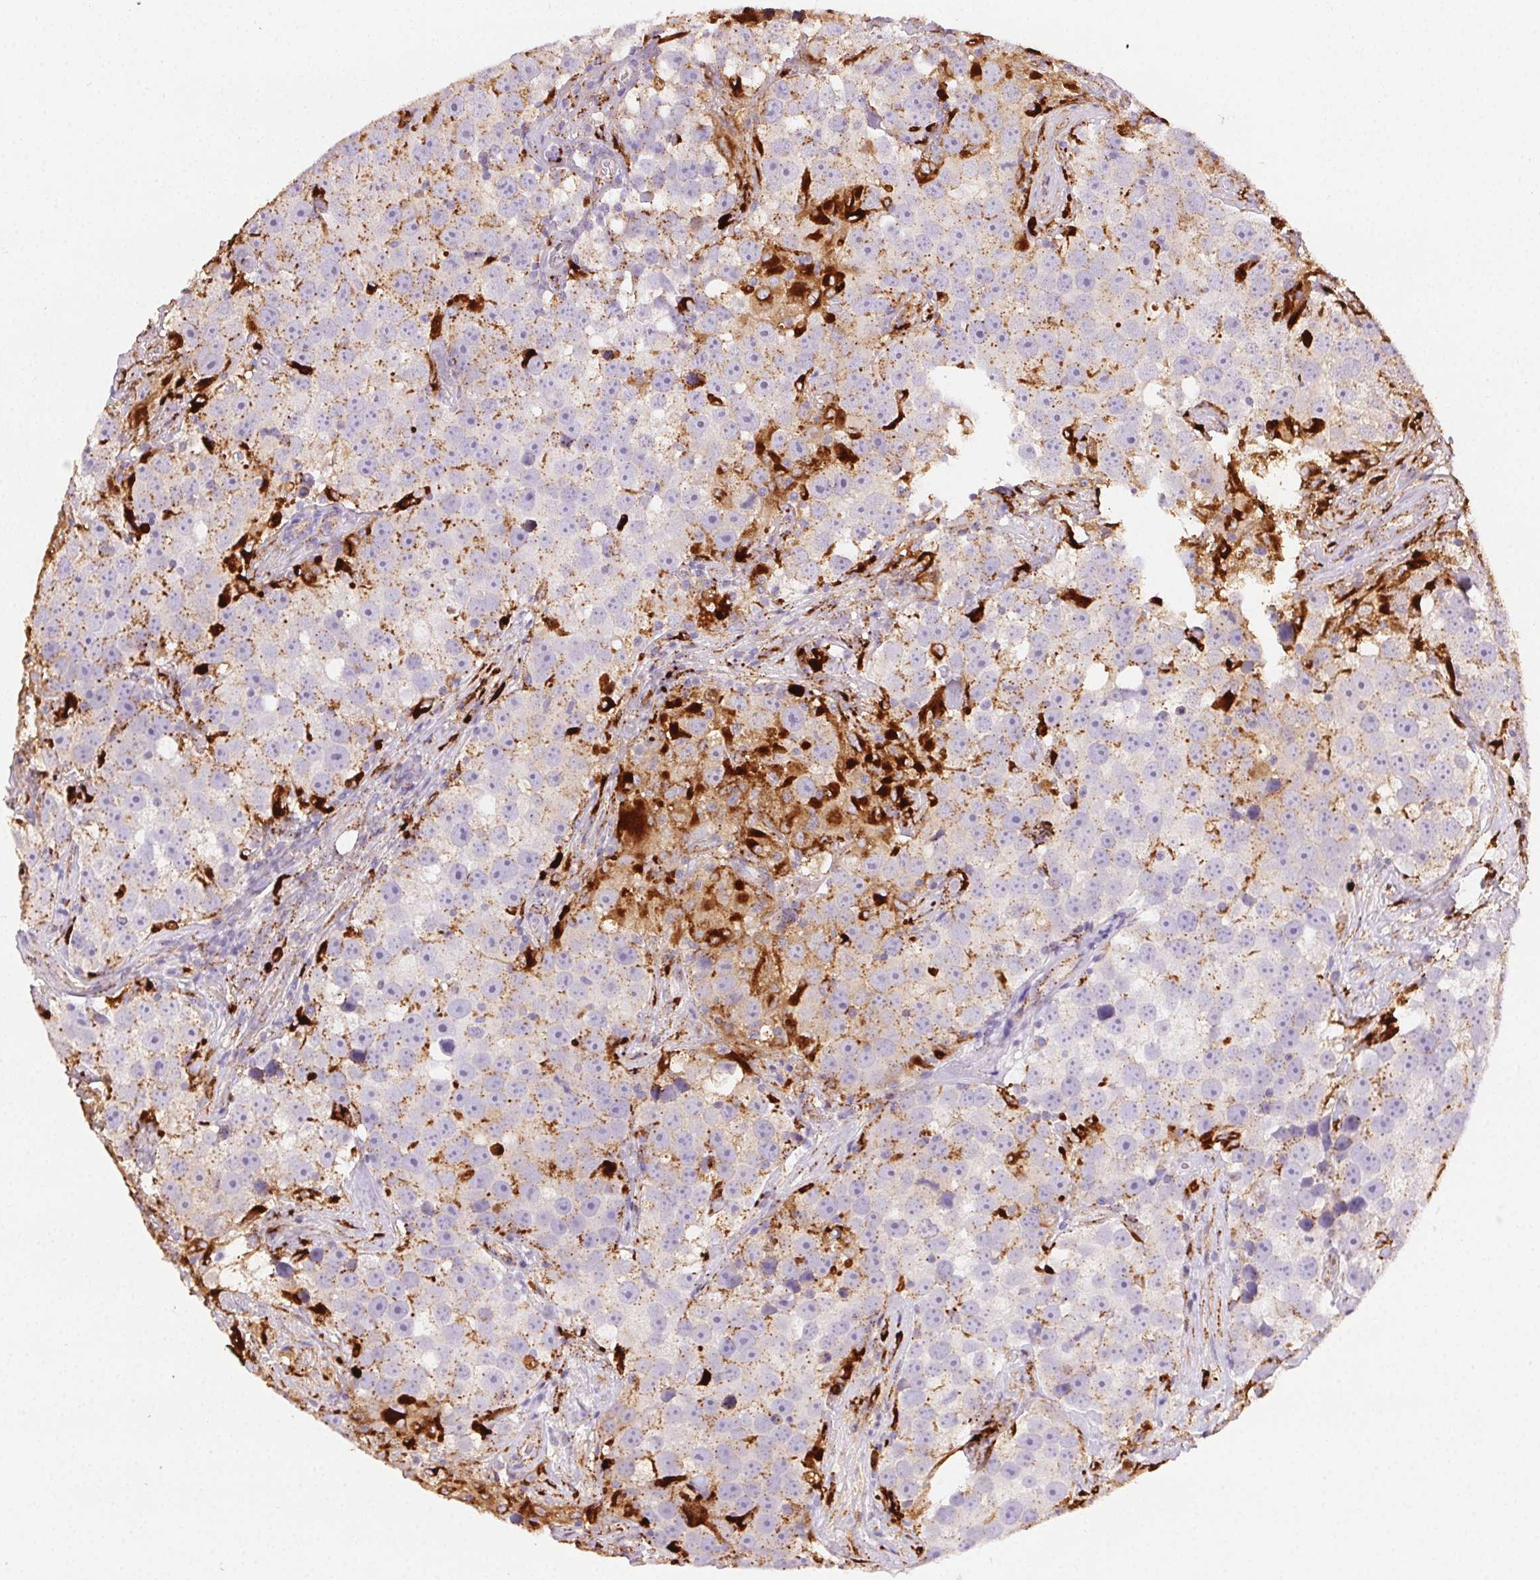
{"staining": {"intensity": "moderate", "quantity": "<25%", "location": "cytoplasmic/membranous"}, "tissue": "testis cancer", "cell_type": "Tumor cells", "image_type": "cancer", "snomed": [{"axis": "morphology", "description": "Seminoma, NOS"}, {"axis": "topography", "description": "Testis"}], "caption": "Moderate cytoplasmic/membranous protein staining is identified in about <25% of tumor cells in seminoma (testis).", "gene": "SCPEP1", "patient": {"sex": "male", "age": 49}}